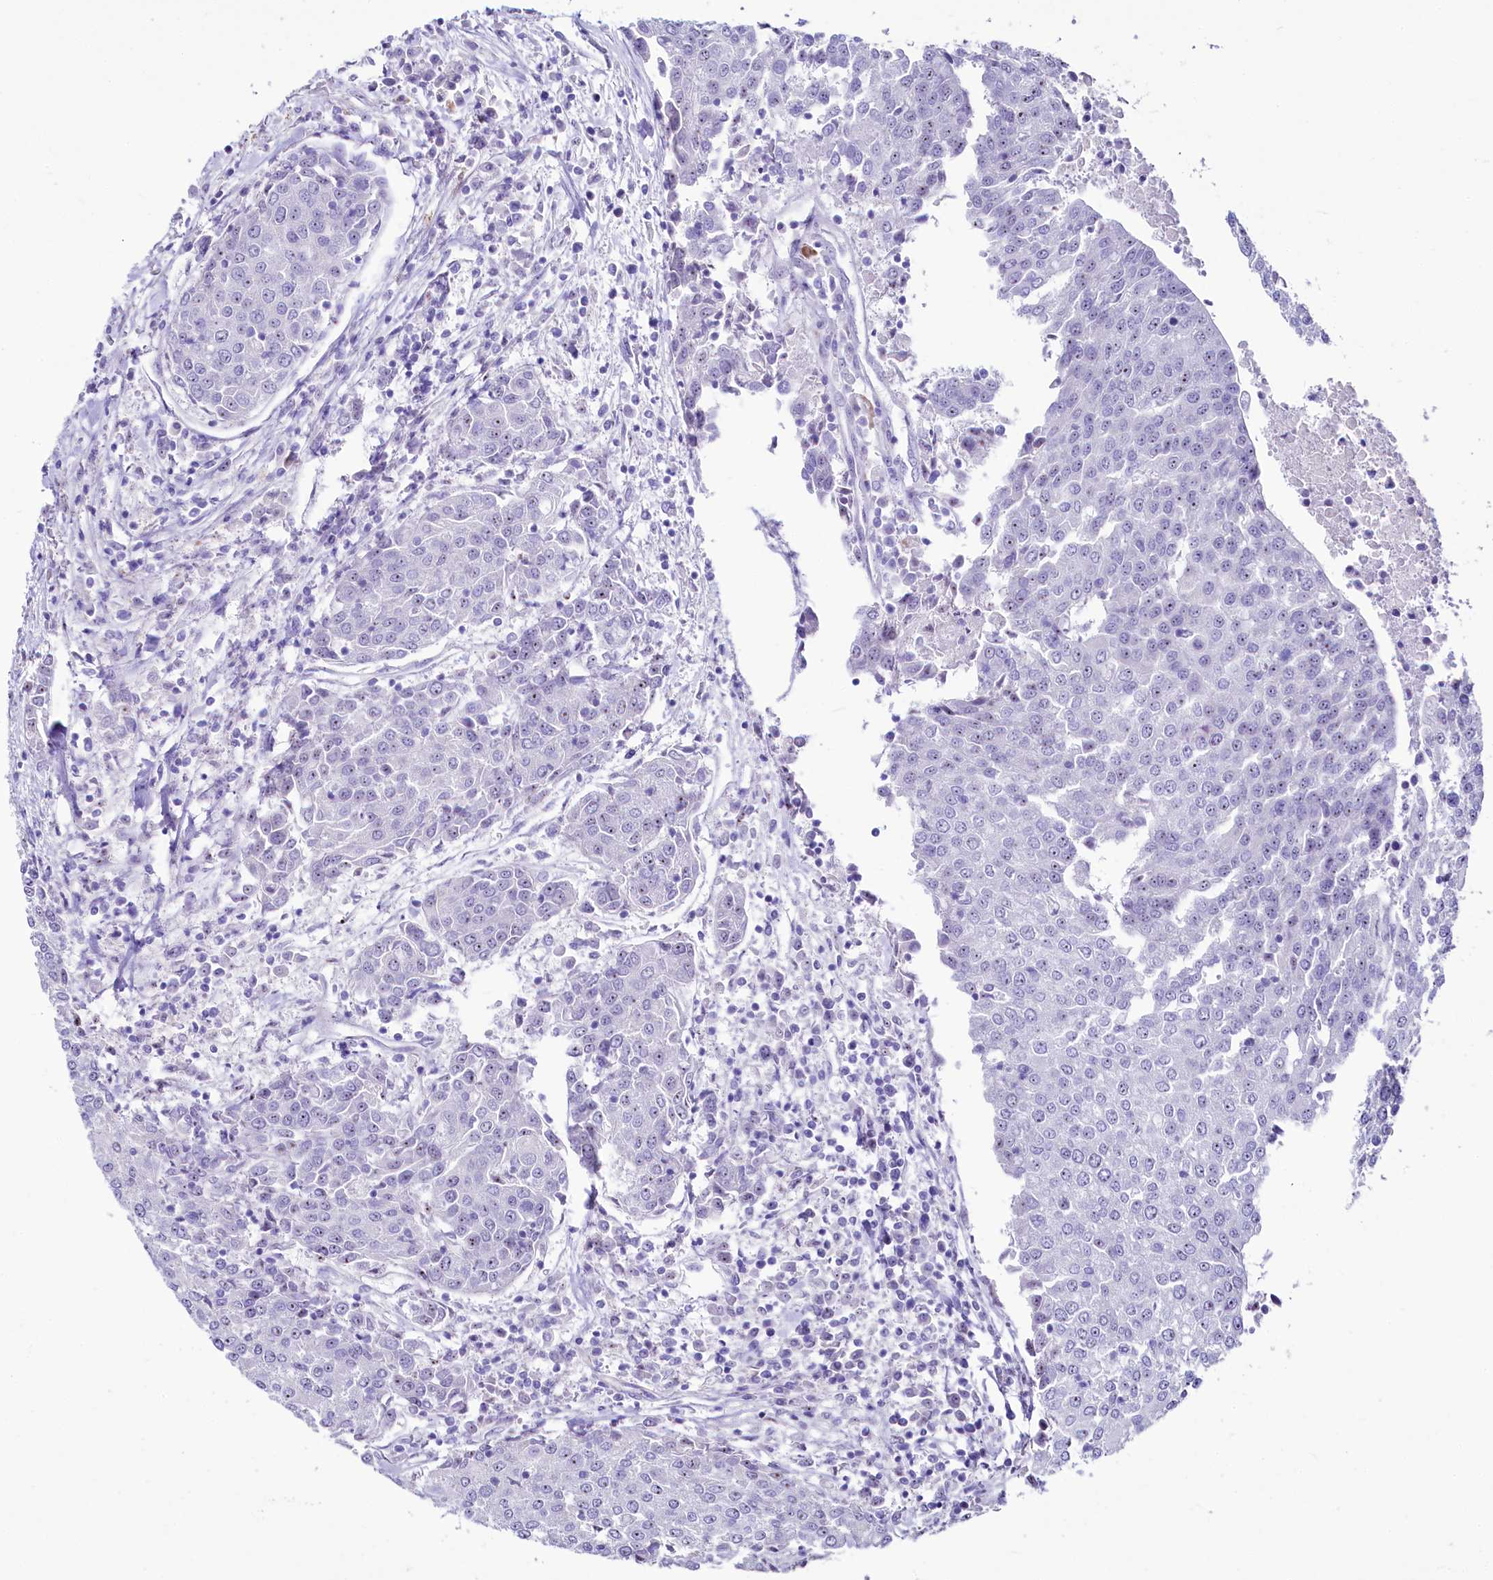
{"staining": {"intensity": "negative", "quantity": "none", "location": "none"}, "tissue": "urothelial cancer", "cell_type": "Tumor cells", "image_type": "cancer", "snomed": [{"axis": "morphology", "description": "Urothelial carcinoma, High grade"}, {"axis": "topography", "description": "Urinary bladder"}], "caption": "This is an IHC image of high-grade urothelial carcinoma. There is no staining in tumor cells.", "gene": "SH3TC2", "patient": {"sex": "female", "age": 85}}